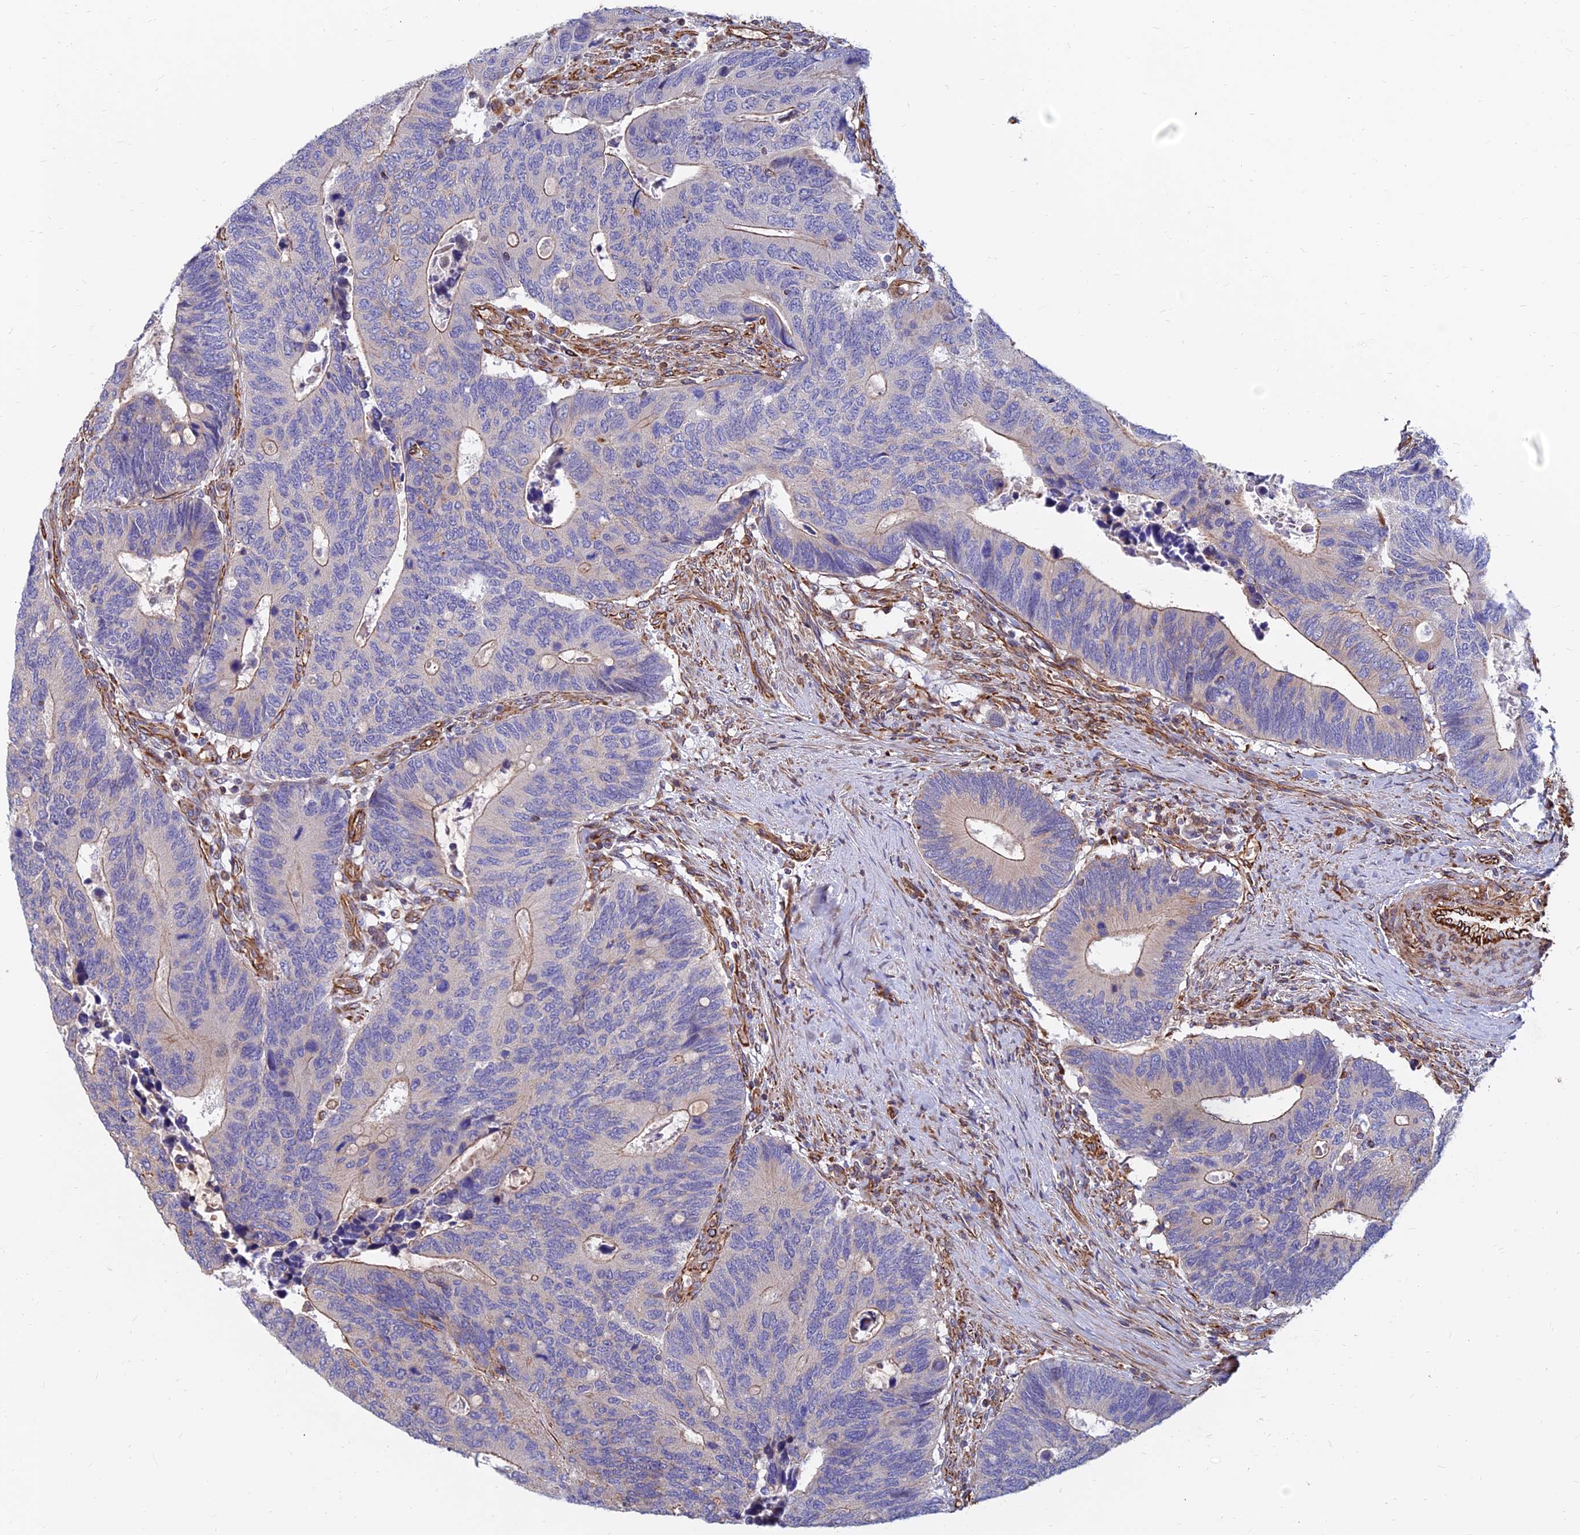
{"staining": {"intensity": "moderate", "quantity": "<25%", "location": "cytoplasmic/membranous"}, "tissue": "colorectal cancer", "cell_type": "Tumor cells", "image_type": "cancer", "snomed": [{"axis": "morphology", "description": "Adenocarcinoma, NOS"}, {"axis": "topography", "description": "Colon"}], "caption": "Adenocarcinoma (colorectal) stained for a protein (brown) exhibits moderate cytoplasmic/membranous positive staining in approximately <25% of tumor cells.", "gene": "CDK18", "patient": {"sex": "male", "age": 87}}